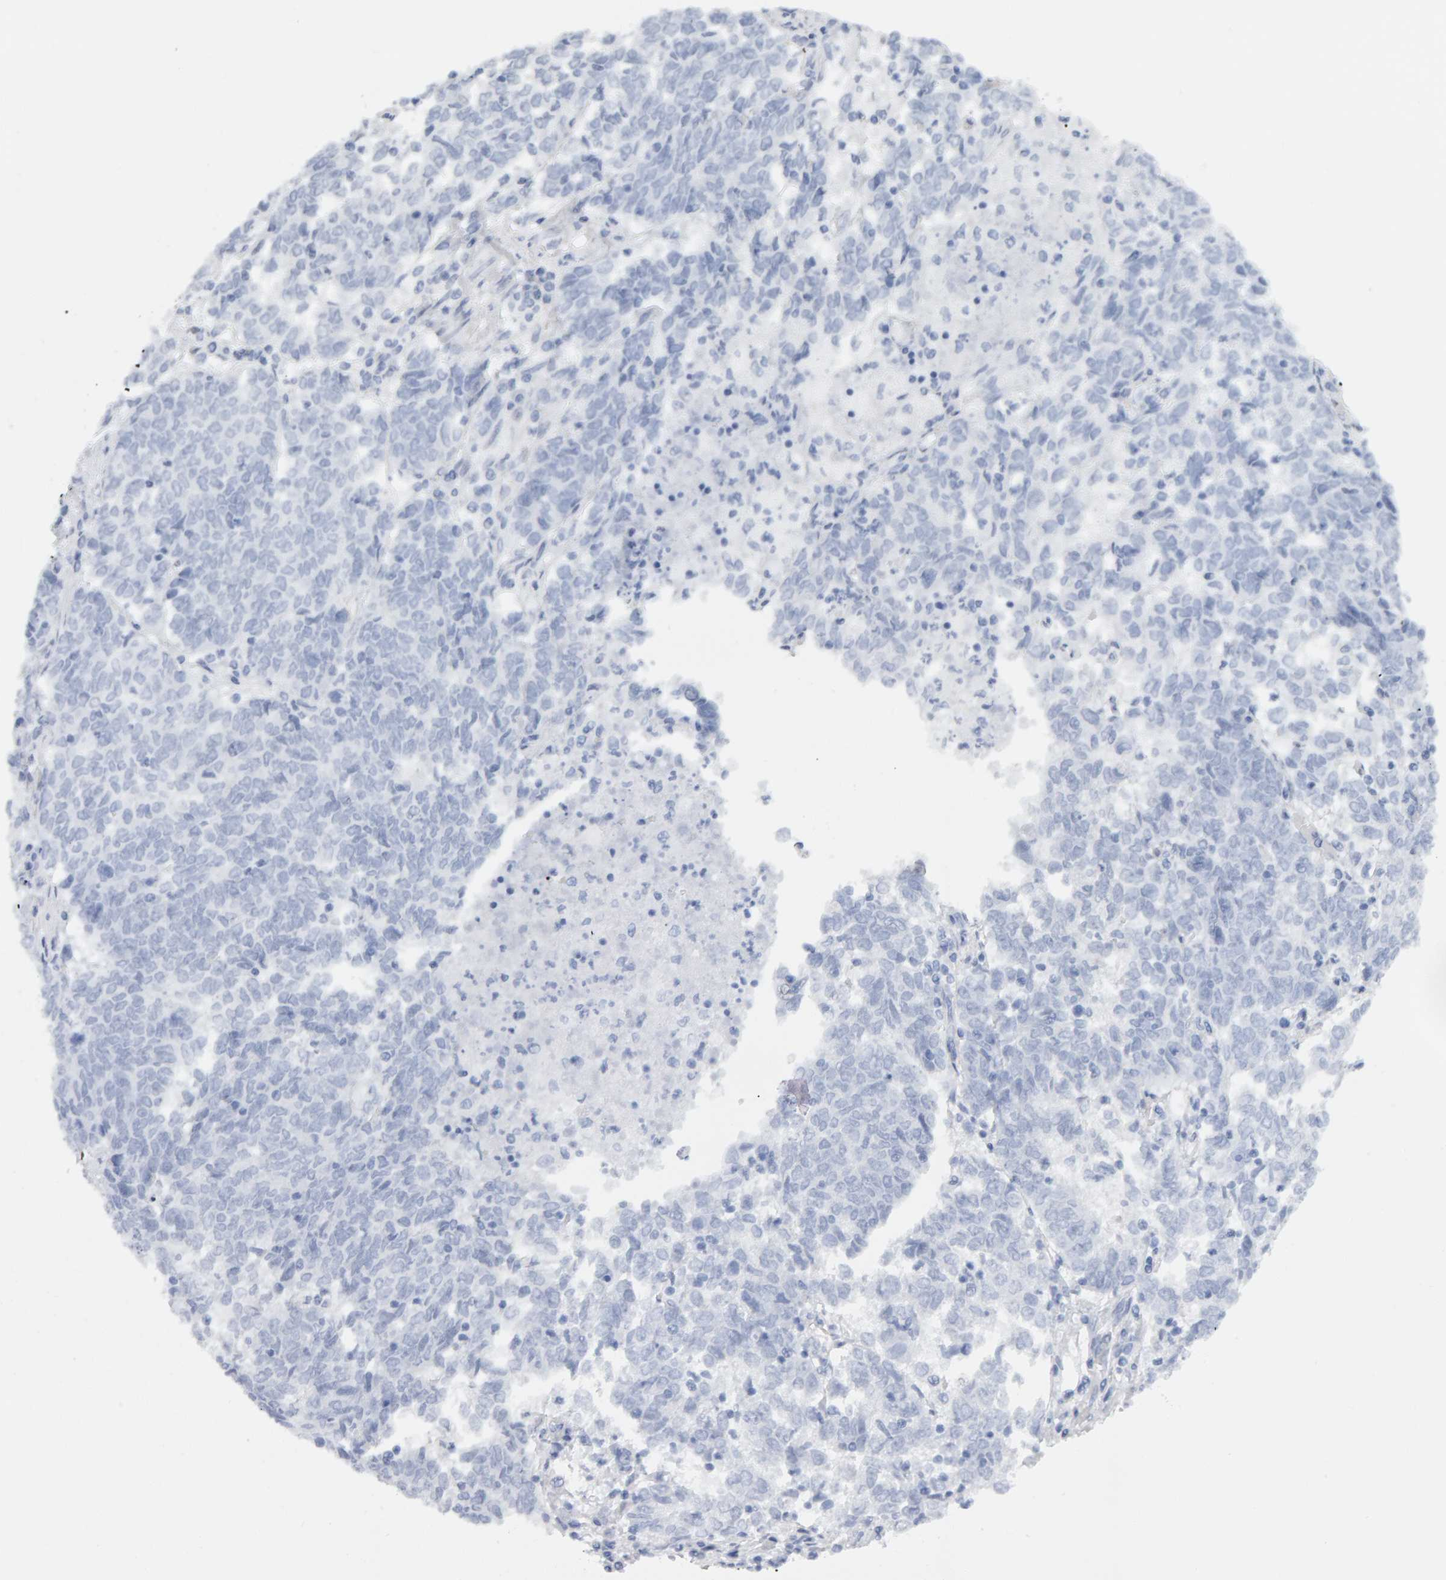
{"staining": {"intensity": "negative", "quantity": "none", "location": "none"}, "tissue": "endometrial cancer", "cell_type": "Tumor cells", "image_type": "cancer", "snomed": [{"axis": "morphology", "description": "Adenocarcinoma, NOS"}, {"axis": "topography", "description": "Endometrium"}], "caption": "Tumor cells are negative for brown protein staining in endometrial adenocarcinoma.", "gene": "METRNL", "patient": {"sex": "female", "age": 80}}